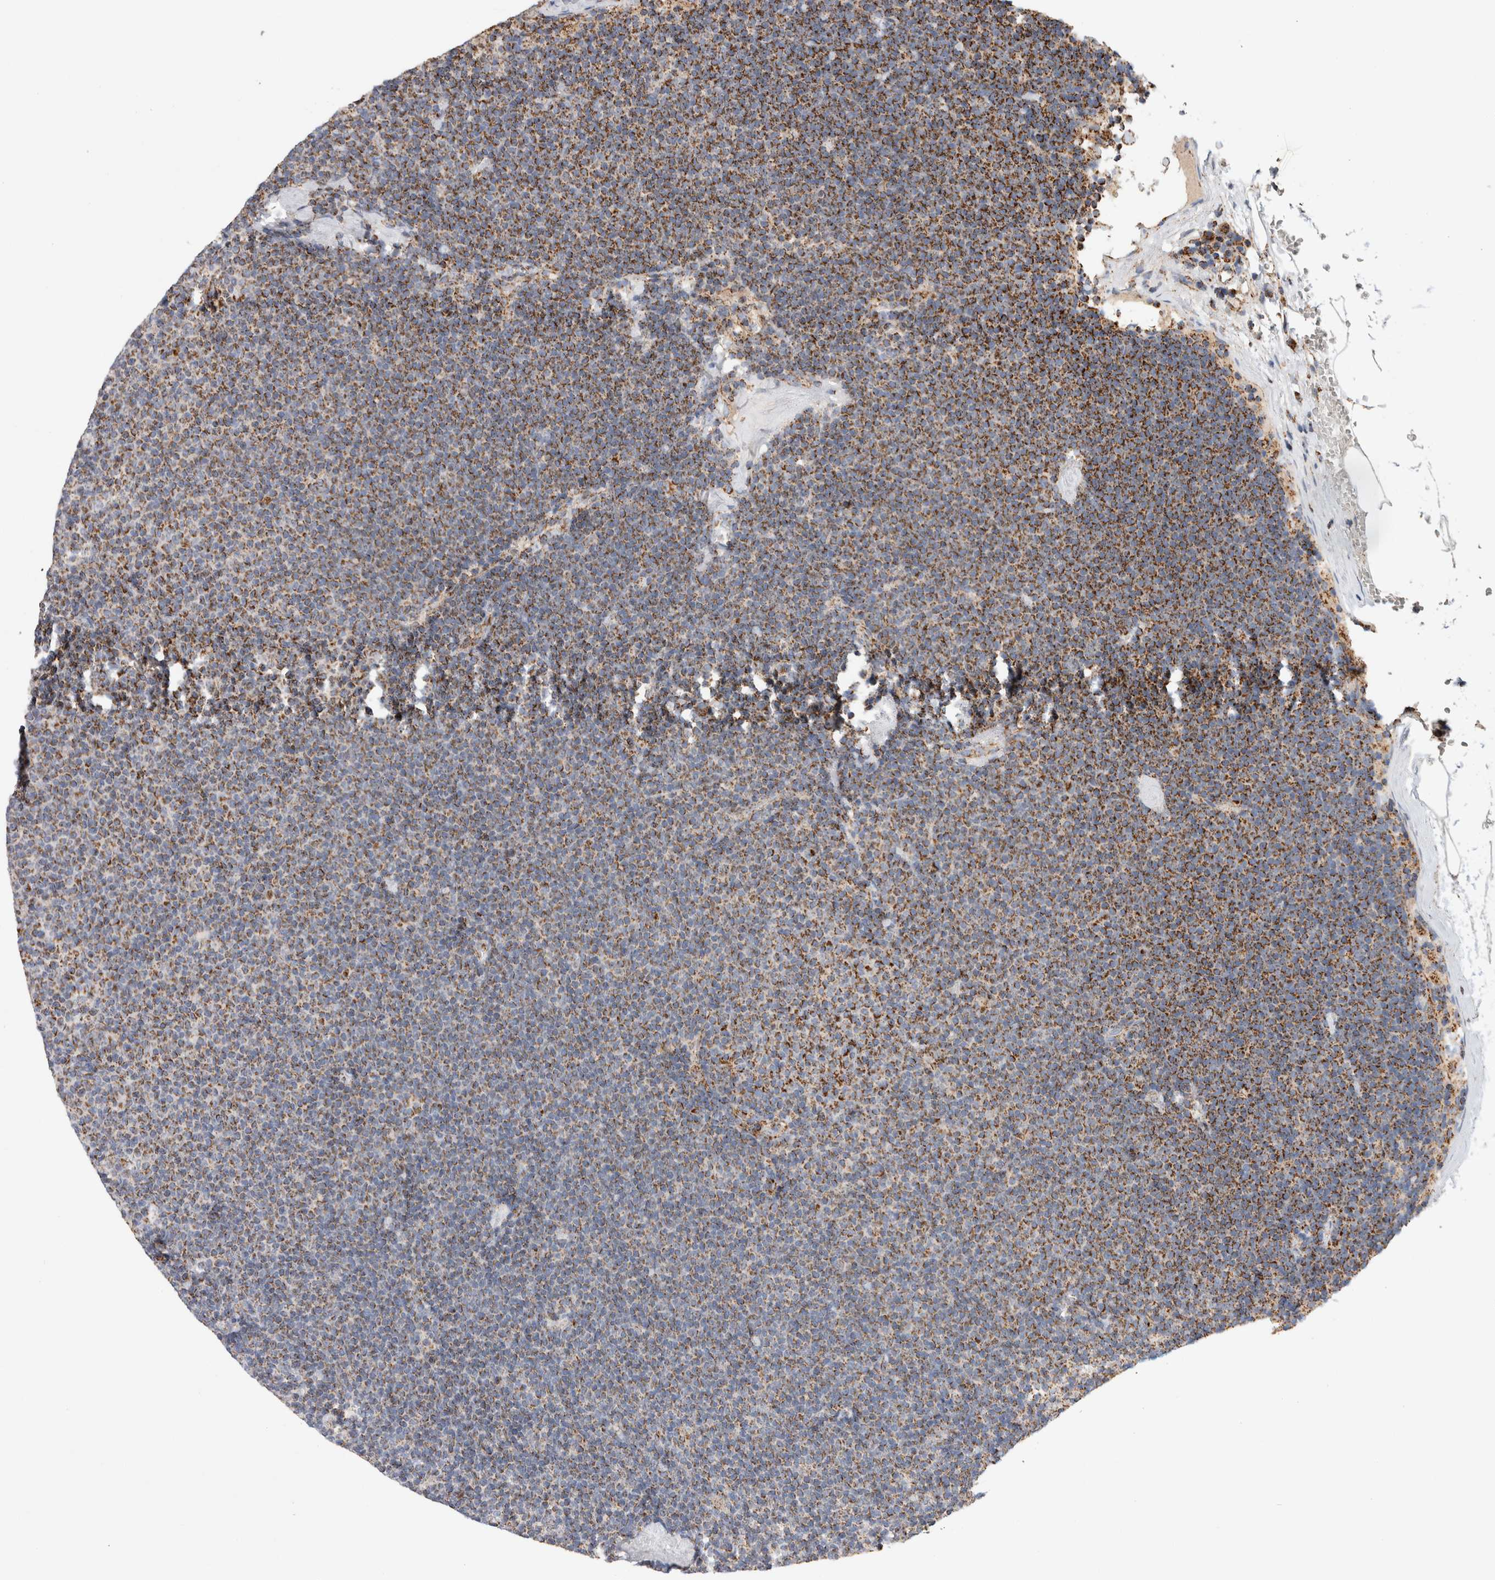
{"staining": {"intensity": "moderate", "quantity": ">75%", "location": "cytoplasmic/membranous"}, "tissue": "lymphoma", "cell_type": "Tumor cells", "image_type": "cancer", "snomed": [{"axis": "morphology", "description": "Malignant lymphoma, non-Hodgkin's type, Low grade"}, {"axis": "topography", "description": "Lymph node"}], "caption": "Immunohistochemical staining of malignant lymphoma, non-Hodgkin's type (low-grade) reveals medium levels of moderate cytoplasmic/membranous positivity in about >75% of tumor cells.", "gene": "IARS2", "patient": {"sex": "female", "age": 53}}